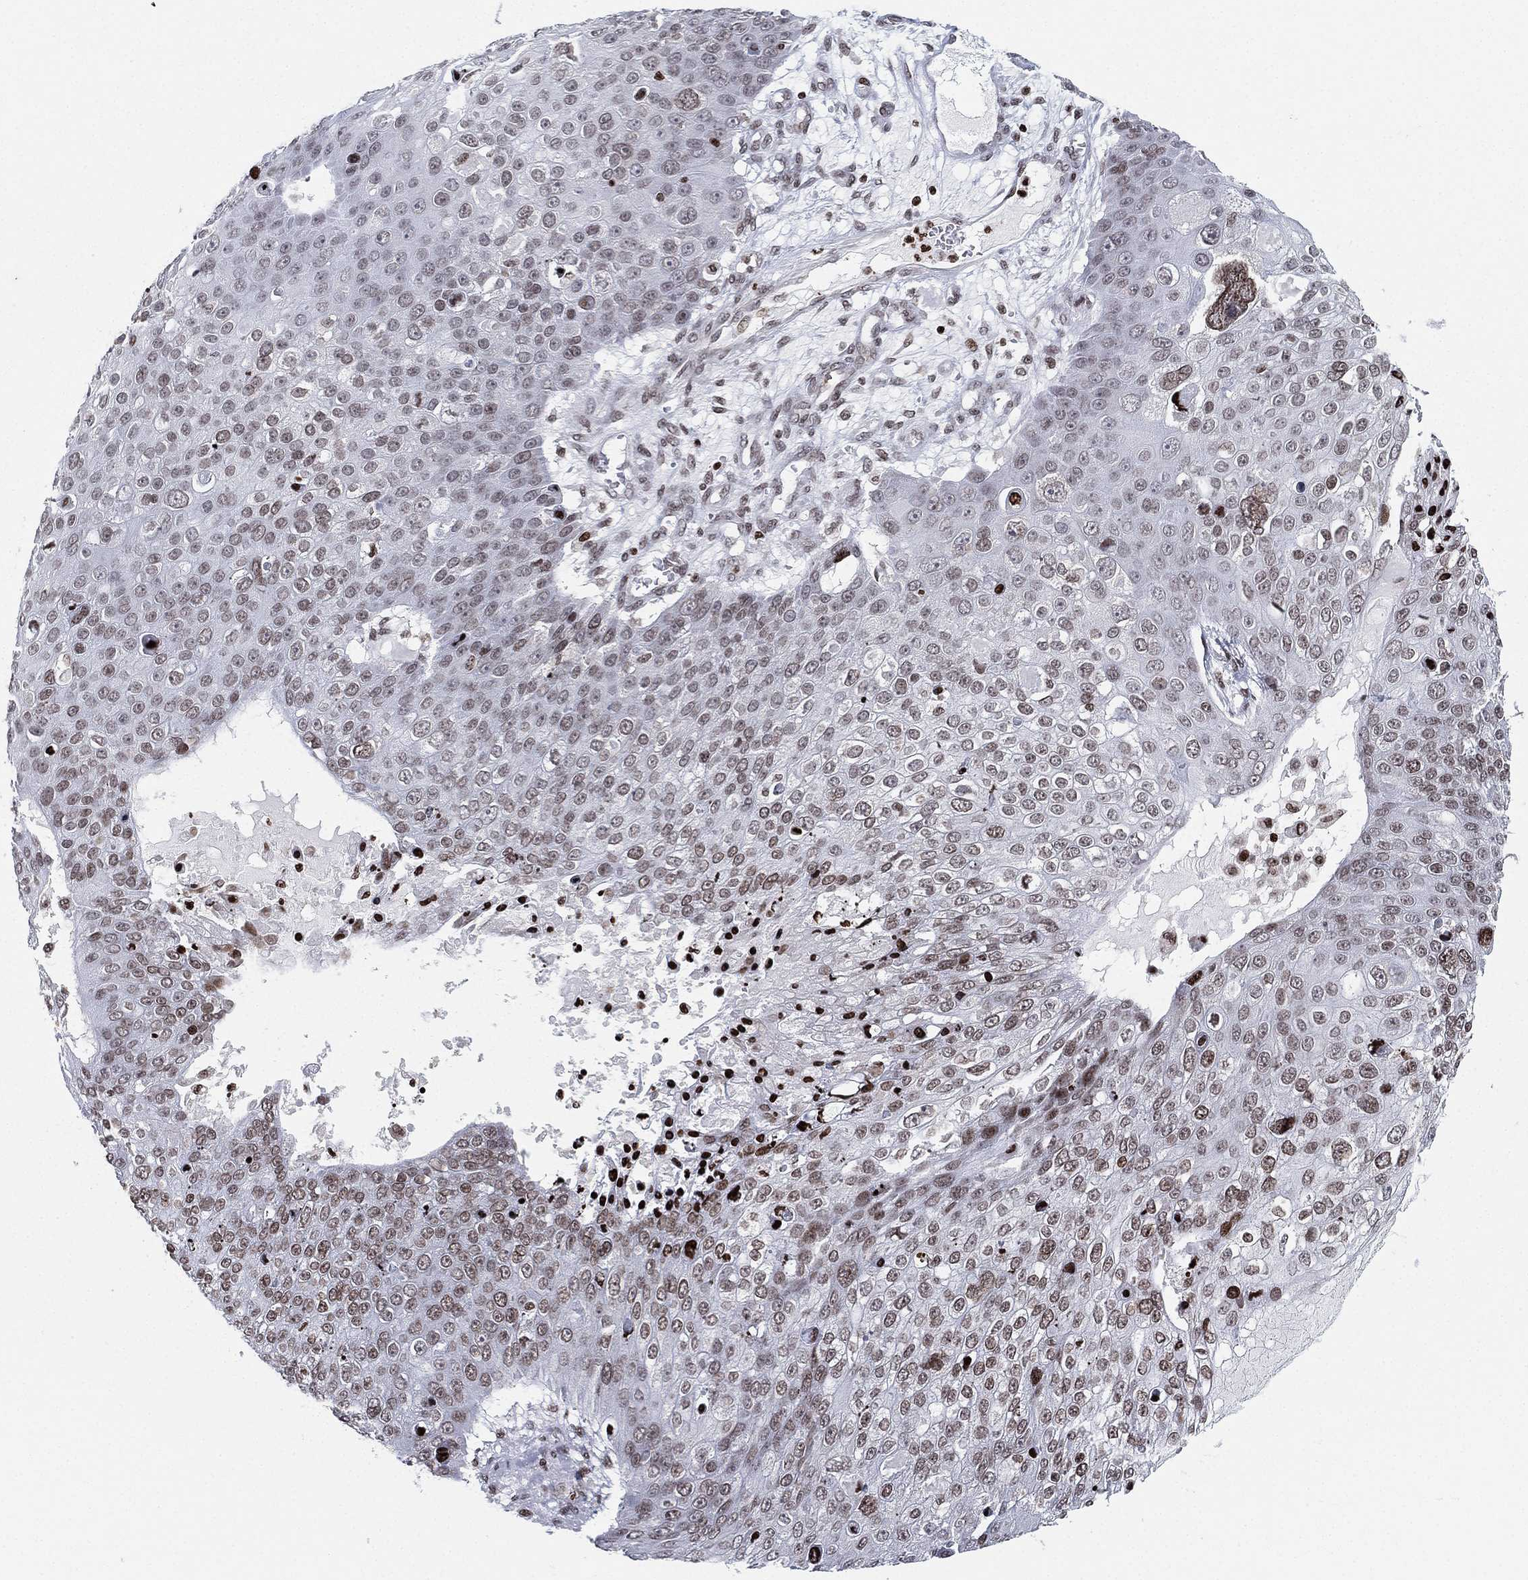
{"staining": {"intensity": "weak", "quantity": "<25%", "location": "nuclear"}, "tissue": "skin cancer", "cell_type": "Tumor cells", "image_type": "cancer", "snomed": [{"axis": "morphology", "description": "Squamous cell carcinoma, NOS"}, {"axis": "topography", "description": "Skin"}], "caption": "Image shows no significant protein expression in tumor cells of skin squamous cell carcinoma. Brightfield microscopy of immunohistochemistry stained with DAB (brown) and hematoxylin (blue), captured at high magnification.", "gene": "MFSD14A", "patient": {"sex": "male", "age": 71}}